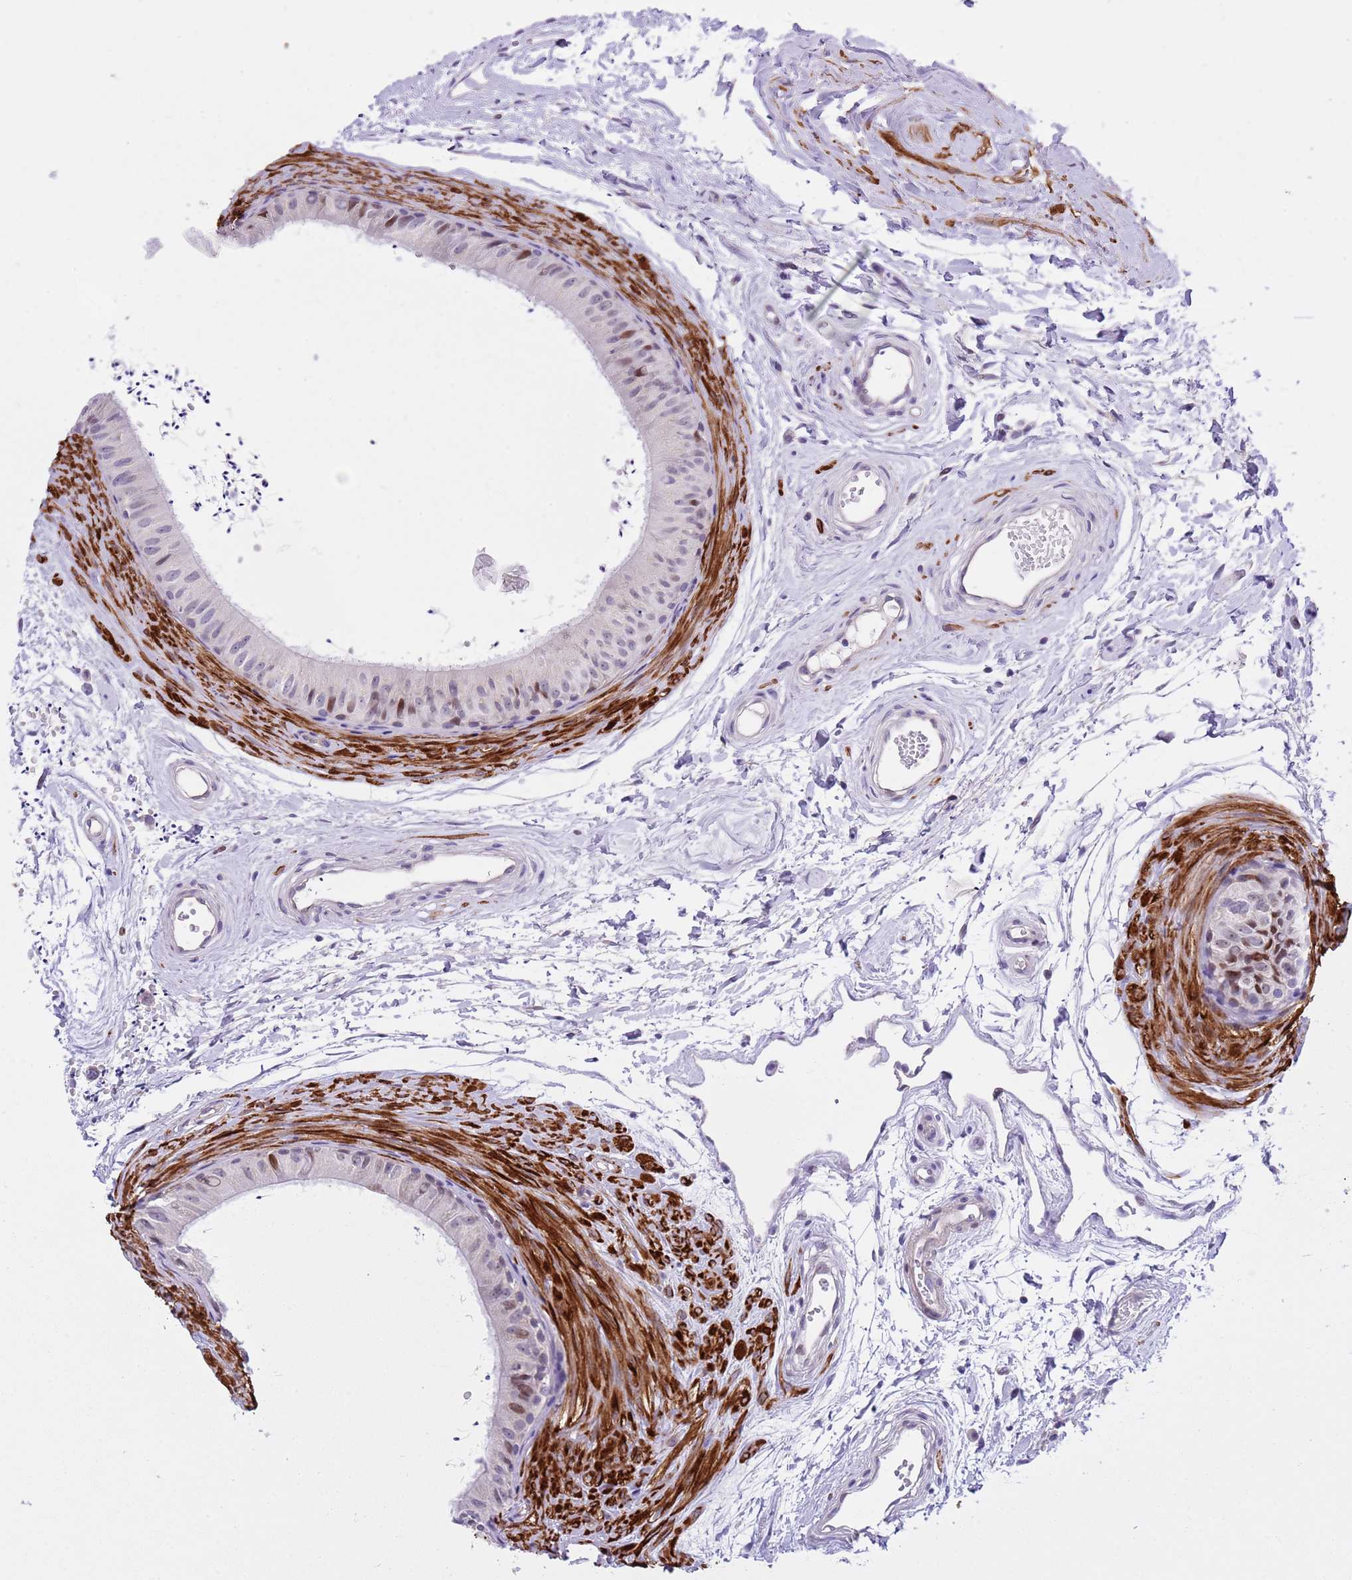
{"staining": {"intensity": "moderate", "quantity": "<25%", "location": "cytoplasmic/membranous,nuclear"}, "tissue": "epididymis", "cell_type": "Glandular cells", "image_type": "normal", "snomed": [{"axis": "morphology", "description": "Normal tissue, NOS"}, {"axis": "topography", "description": "Epididymis"}], "caption": "Immunohistochemical staining of benign epididymis shows low levels of moderate cytoplasmic/membranous,nuclear expression in about <25% of glandular cells.", "gene": "NET1", "patient": {"sex": "male", "age": 56}}